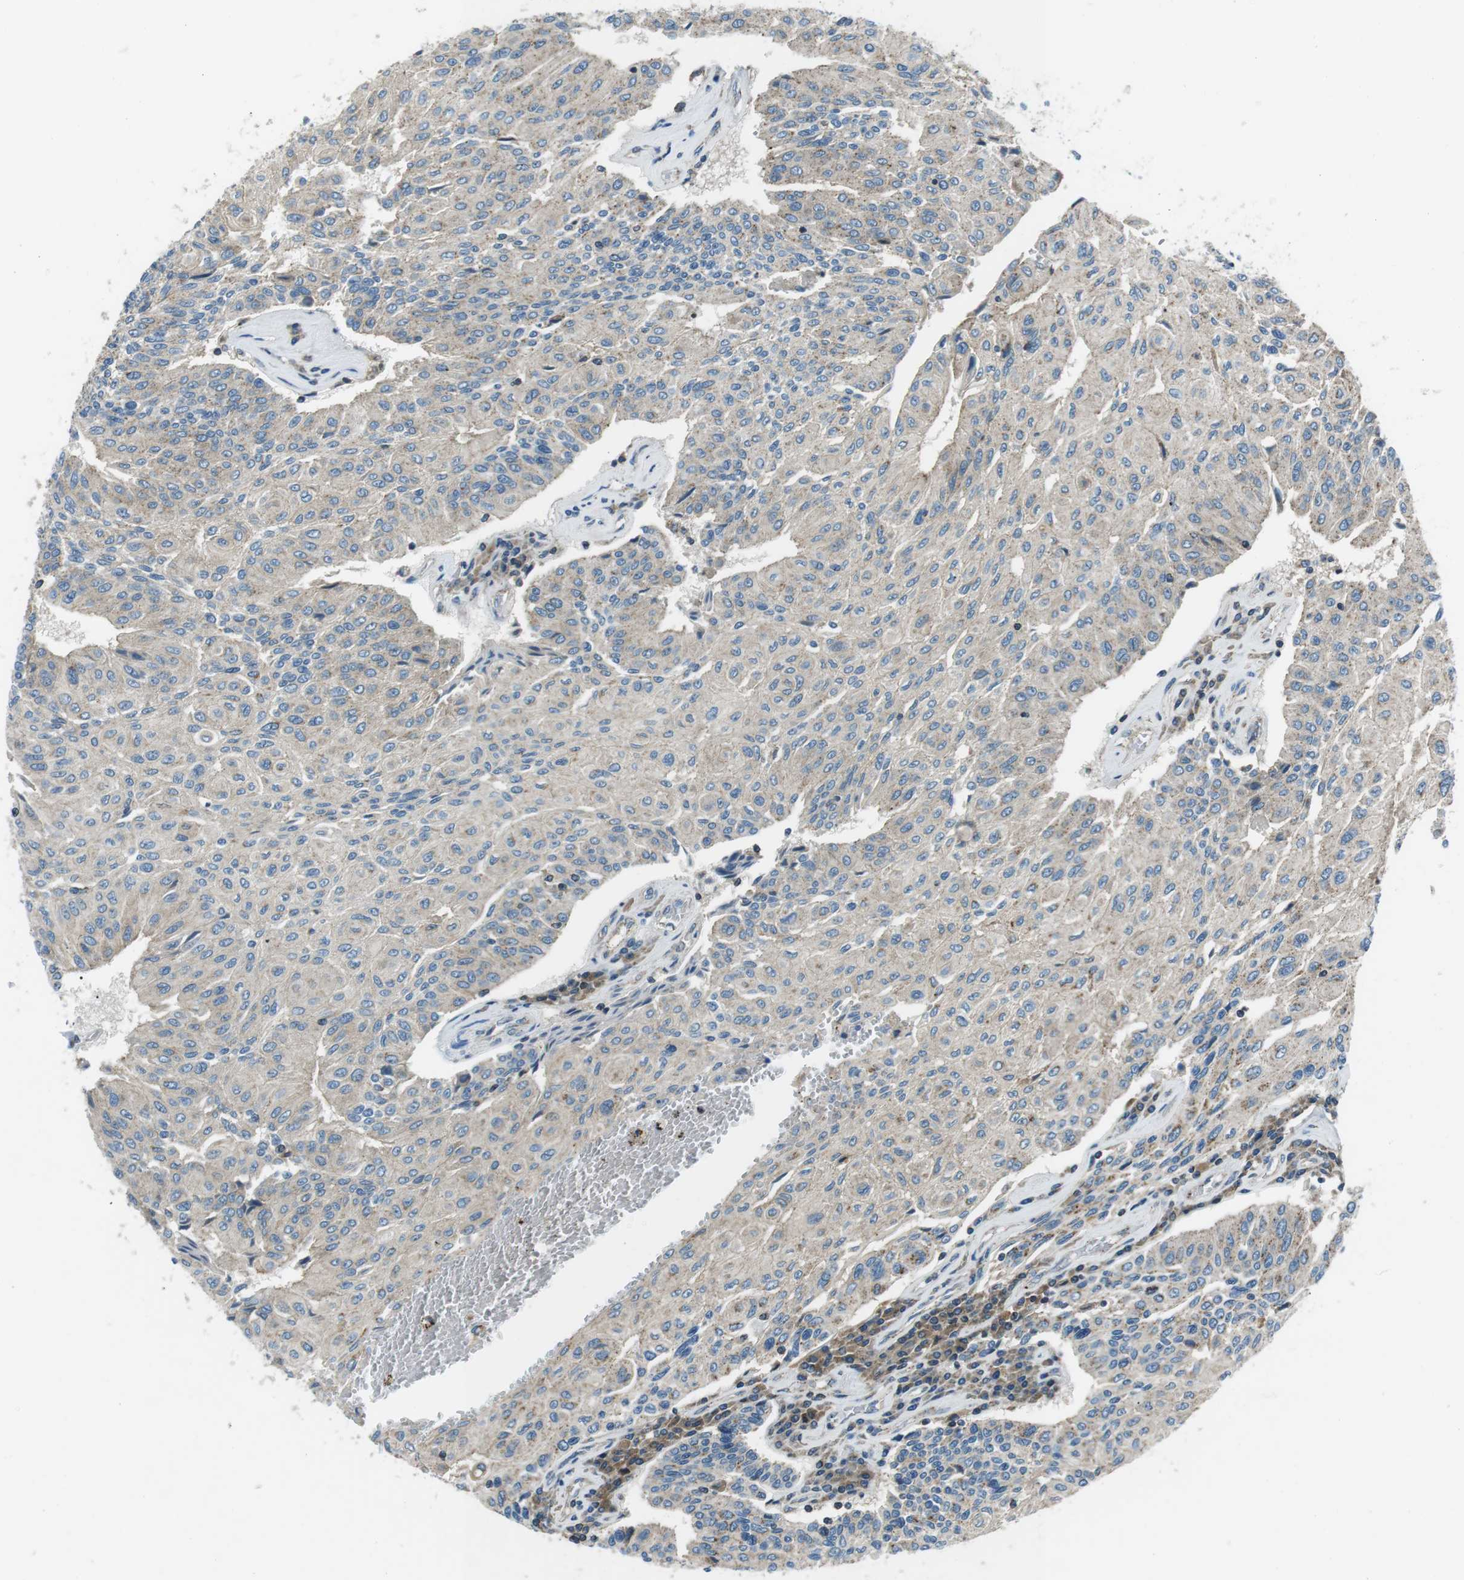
{"staining": {"intensity": "weak", "quantity": "25%-75%", "location": "cytoplasmic/membranous"}, "tissue": "urothelial cancer", "cell_type": "Tumor cells", "image_type": "cancer", "snomed": [{"axis": "morphology", "description": "Urothelial carcinoma, High grade"}, {"axis": "topography", "description": "Urinary bladder"}], "caption": "Immunohistochemical staining of human urothelial carcinoma (high-grade) shows low levels of weak cytoplasmic/membranous protein expression in approximately 25%-75% of tumor cells.", "gene": "FAM3B", "patient": {"sex": "male", "age": 66}}